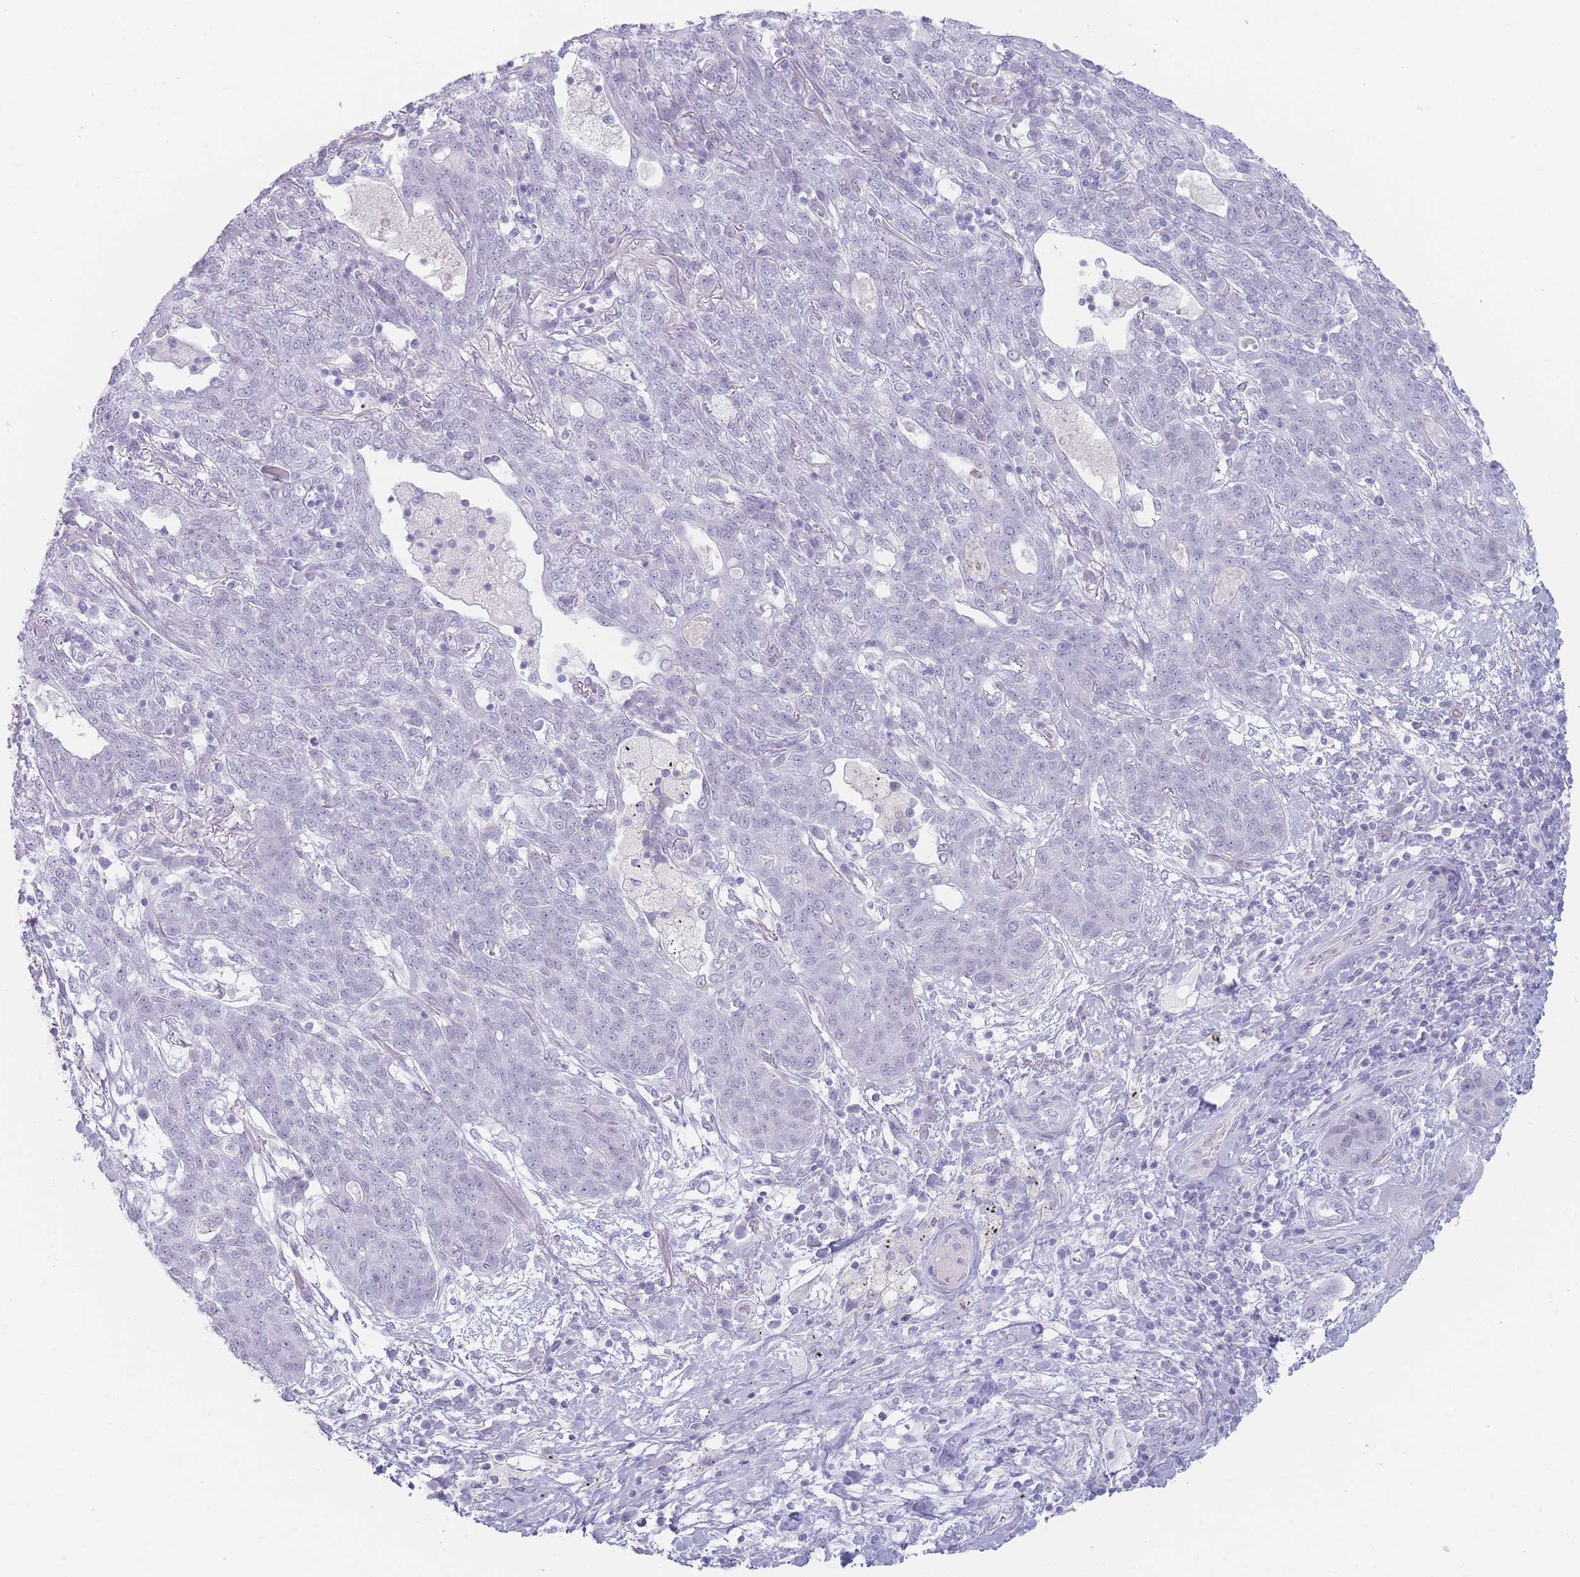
{"staining": {"intensity": "negative", "quantity": "none", "location": "none"}, "tissue": "lung cancer", "cell_type": "Tumor cells", "image_type": "cancer", "snomed": [{"axis": "morphology", "description": "Squamous cell carcinoma, NOS"}, {"axis": "topography", "description": "Lung"}], "caption": "Immunohistochemistry photomicrograph of neoplastic tissue: squamous cell carcinoma (lung) stained with DAB displays no significant protein staining in tumor cells.", "gene": "IFNA6", "patient": {"sex": "female", "age": 70}}